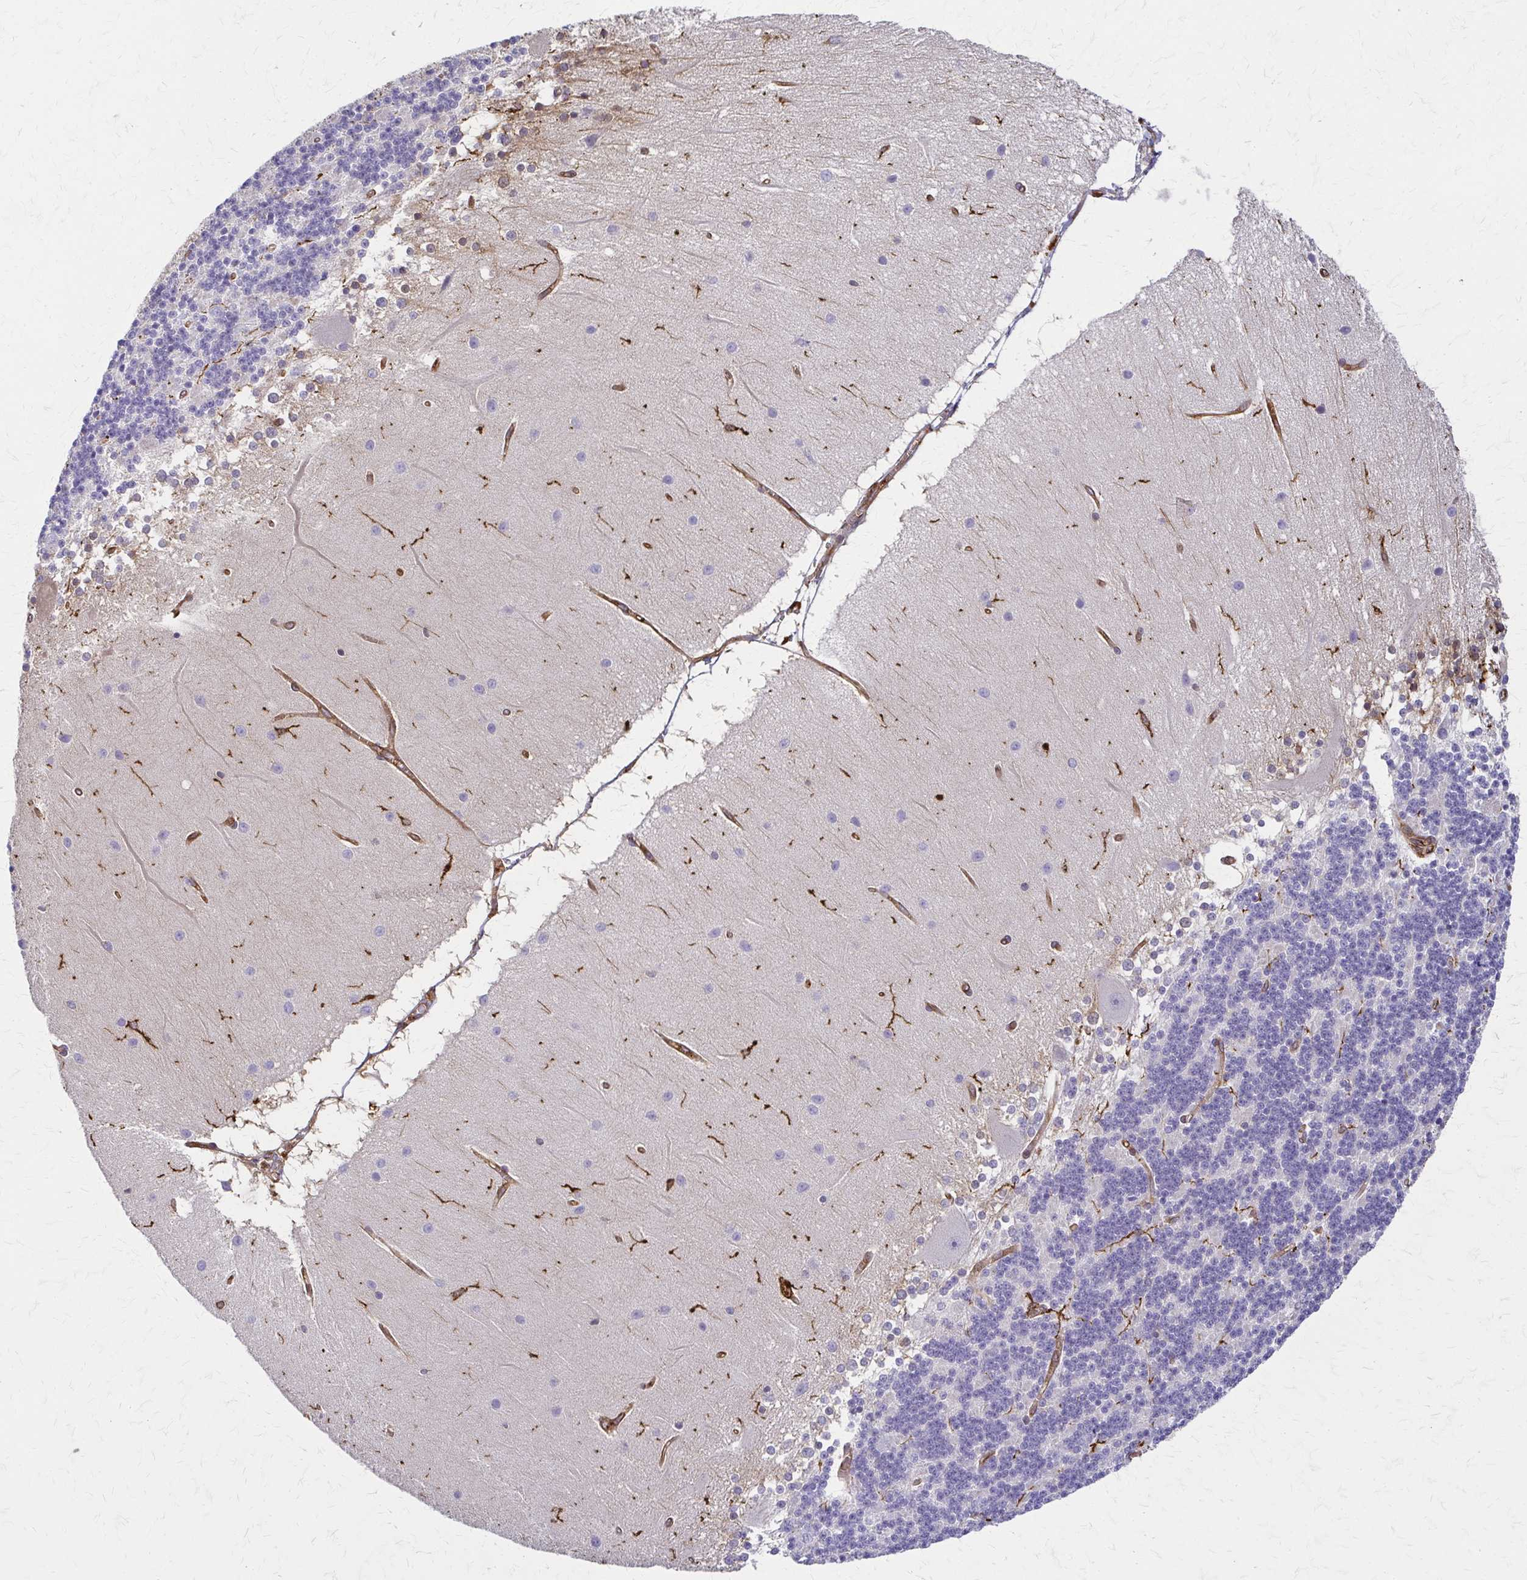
{"staining": {"intensity": "negative", "quantity": "none", "location": "none"}, "tissue": "cerebellum", "cell_type": "Cells in granular layer", "image_type": "normal", "snomed": [{"axis": "morphology", "description": "Normal tissue, NOS"}, {"axis": "topography", "description": "Cerebellum"}], "caption": "Cerebellum was stained to show a protein in brown. There is no significant positivity in cells in granular layer. (DAB (3,3'-diaminobenzidine) immunohistochemistry (IHC) with hematoxylin counter stain).", "gene": "WASF2", "patient": {"sex": "female", "age": 54}}